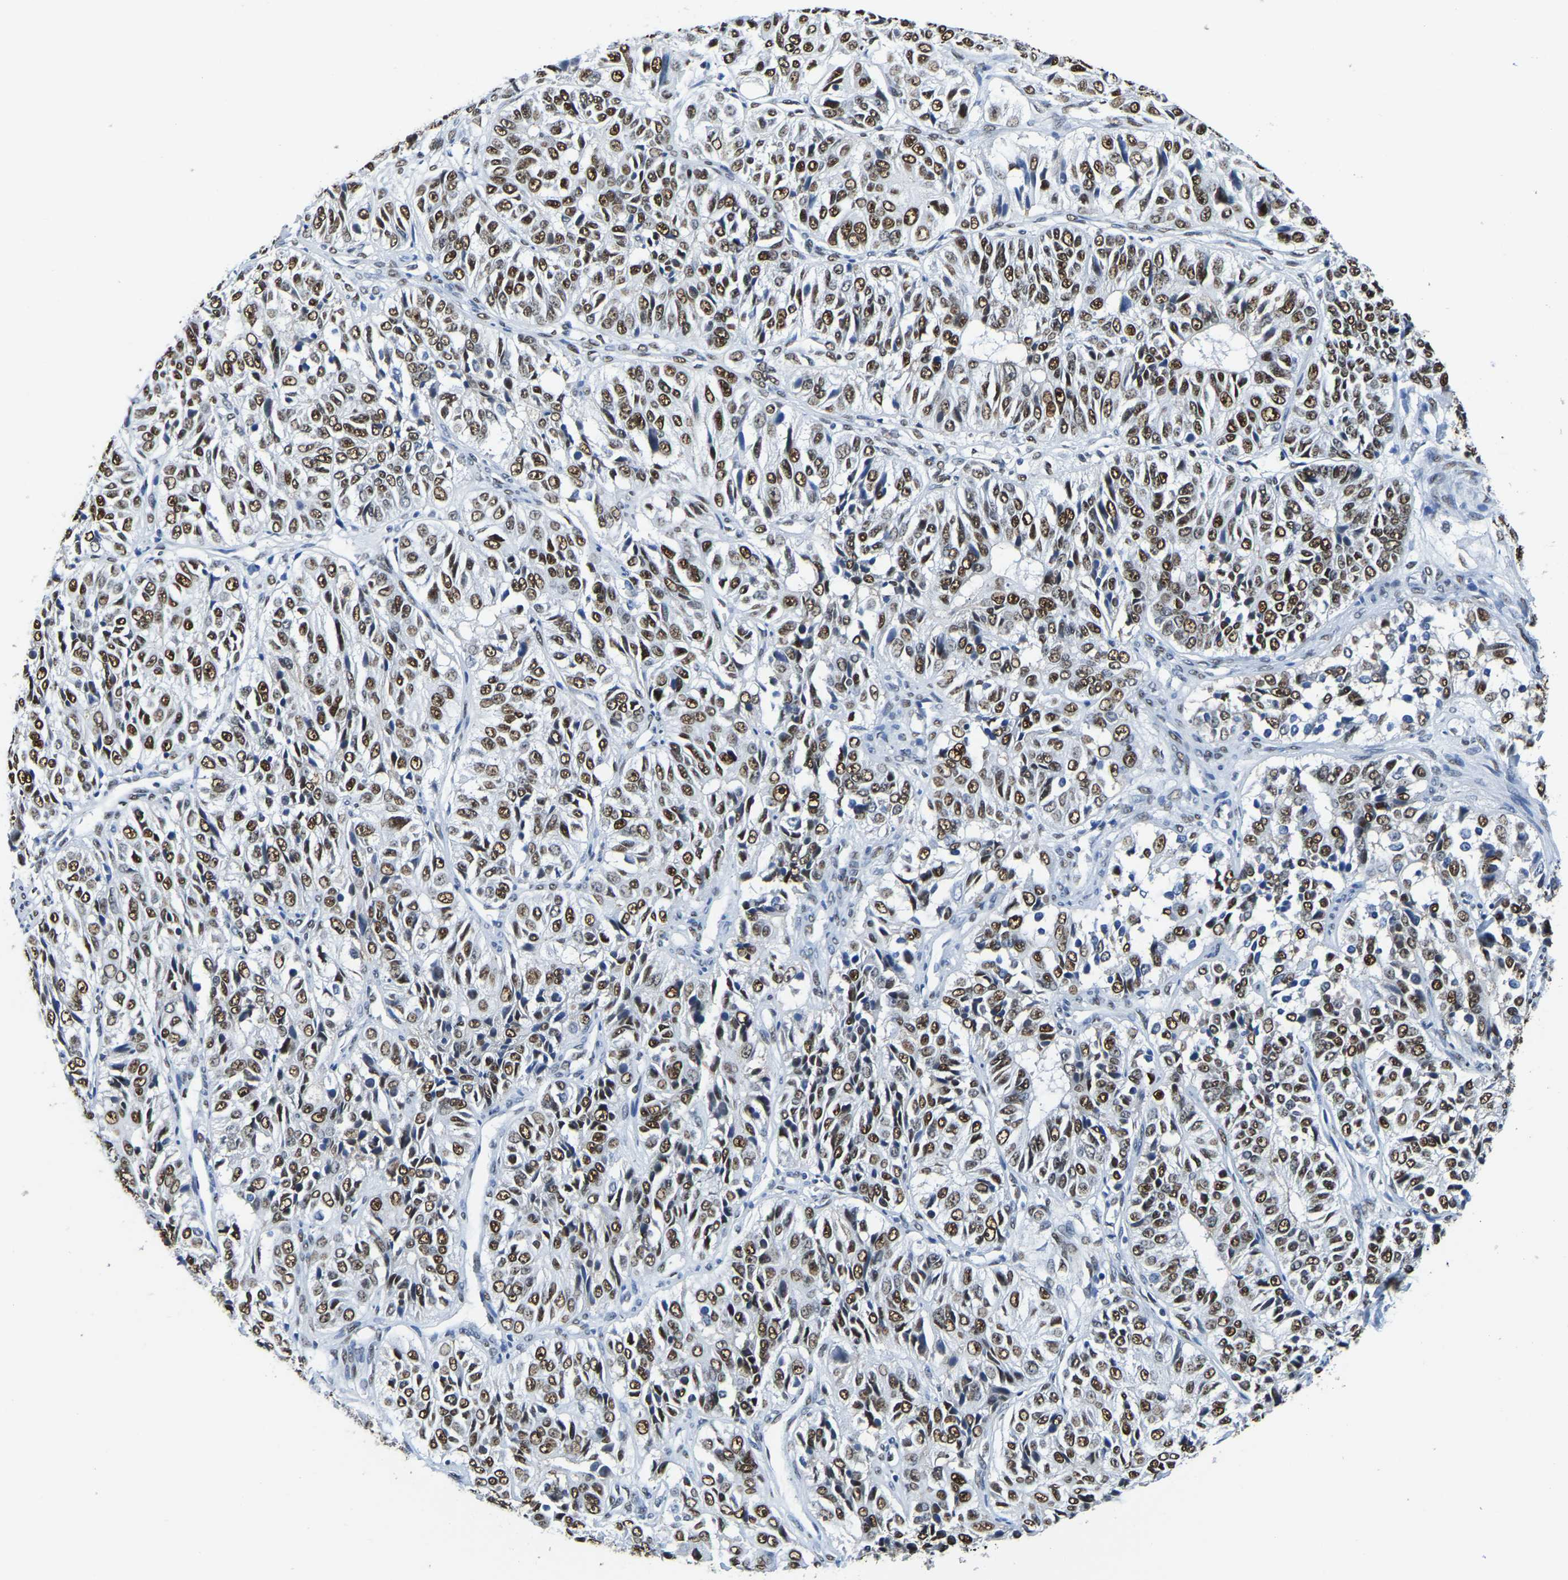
{"staining": {"intensity": "strong", "quantity": ">75%", "location": "nuclear"}, "tissue": "ovarian cancer", "cell_type": "Tumor cells", "image_type": "cancer", "snomed": [{"axis": "morphology", "description": "Carcinoma, endometroid"}, {"axis": "topography", "description": "Ovary"}], "caption": "Human ovarian endometroid carcinoma stained with a protein marker displays strong staining in tumor cells.", "gene": "UBA1", "patient": {"sex": "female", "age": 51}}